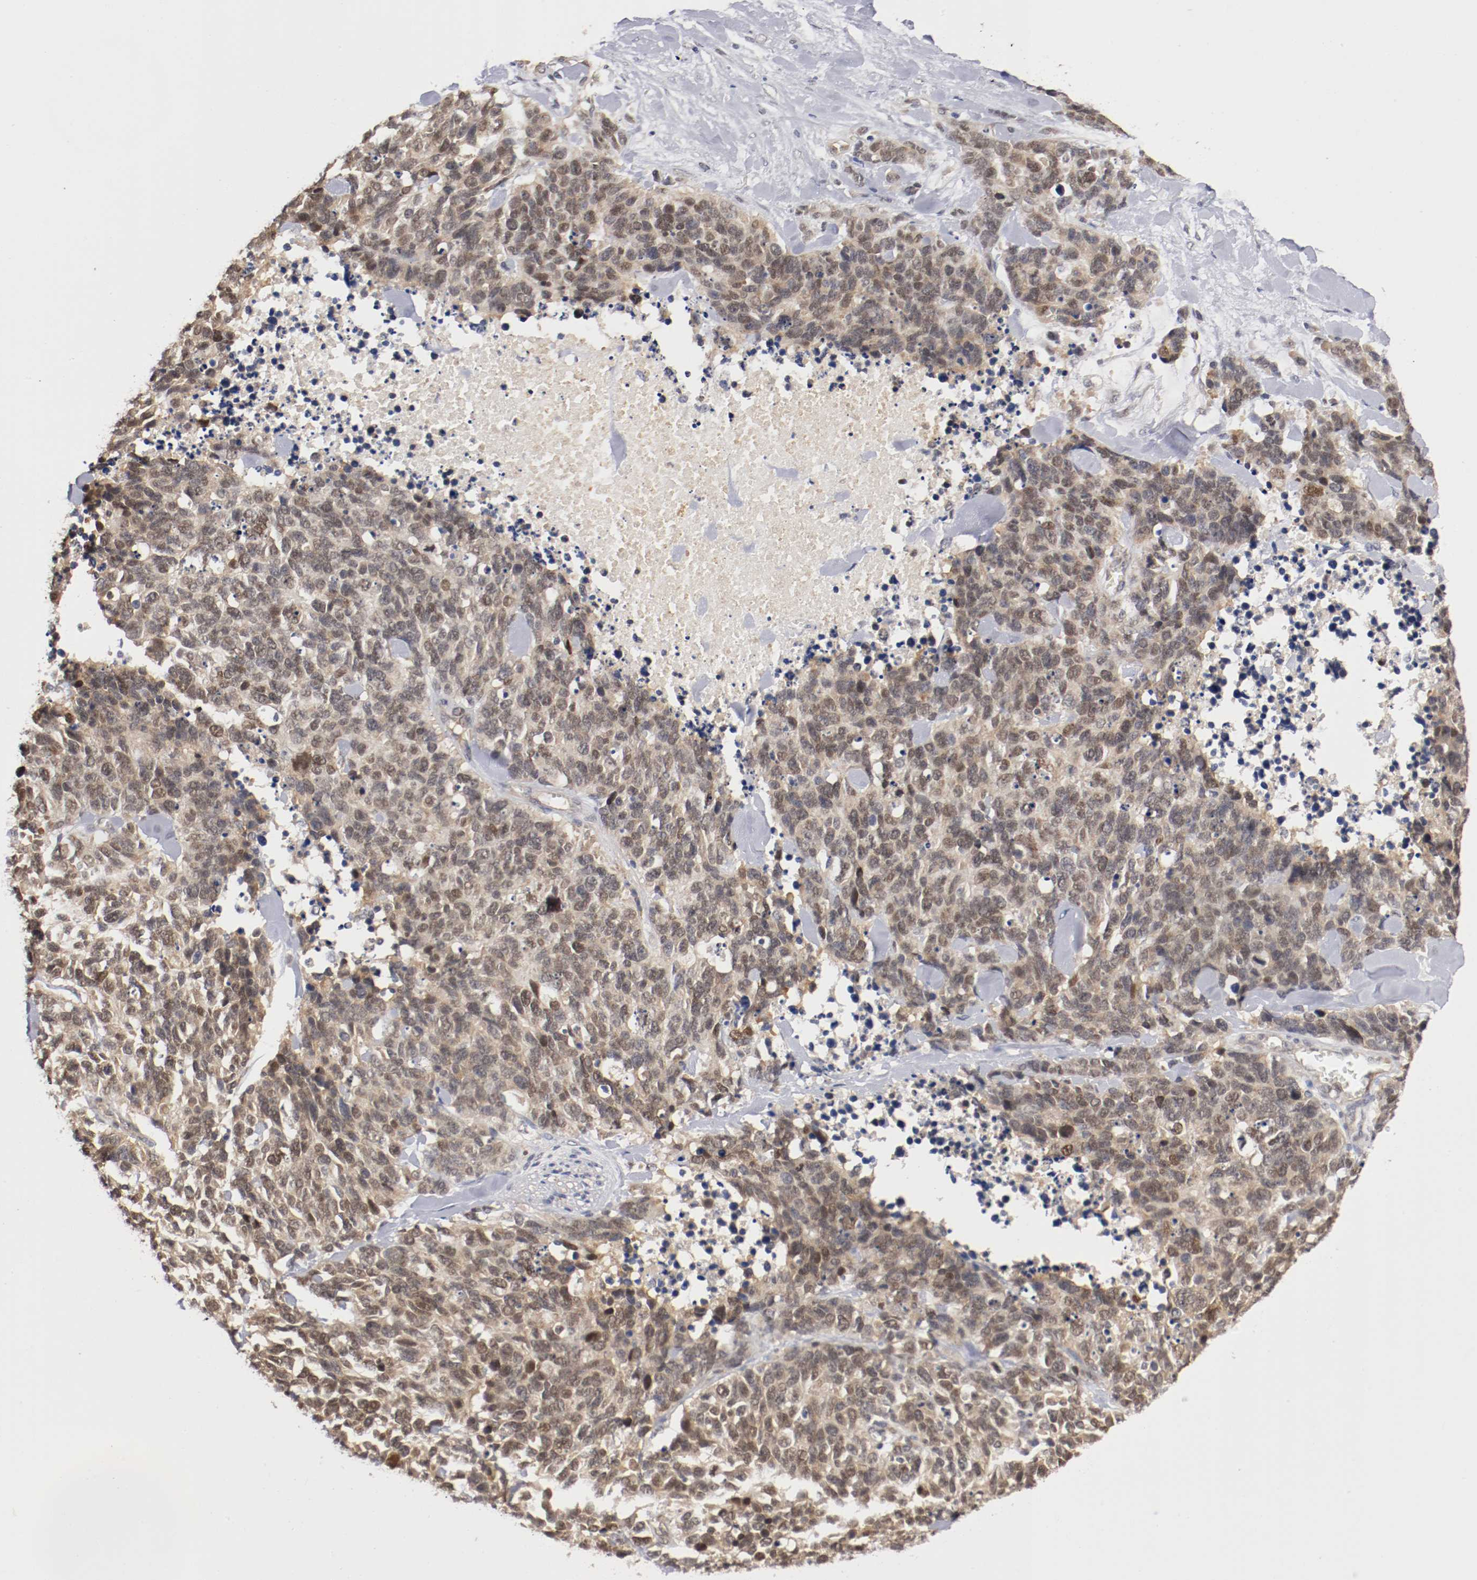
{"staining": {"intensity": "moderate", "quantity": ">75%", "location": "cytoplasmic/membranous,nuclear"}, "tissue": "lung cancer", "cell_type": "Tumor cells", "image_type": "cancer", "snomed": [{"axis": "morphology", "description": "Neoplasm, malignant, NOS"}, {"axis": "topography", "description": "Lung"}], "caption": "This is a photomicrograph of IHC staining of malignant neoplasm (lung), which shows moderate staining in the cytoplasmic/membranous and nuclear of tumor cells.", "gene": "DNMT3B", "patient": {"sex": "female", "age": 58}}